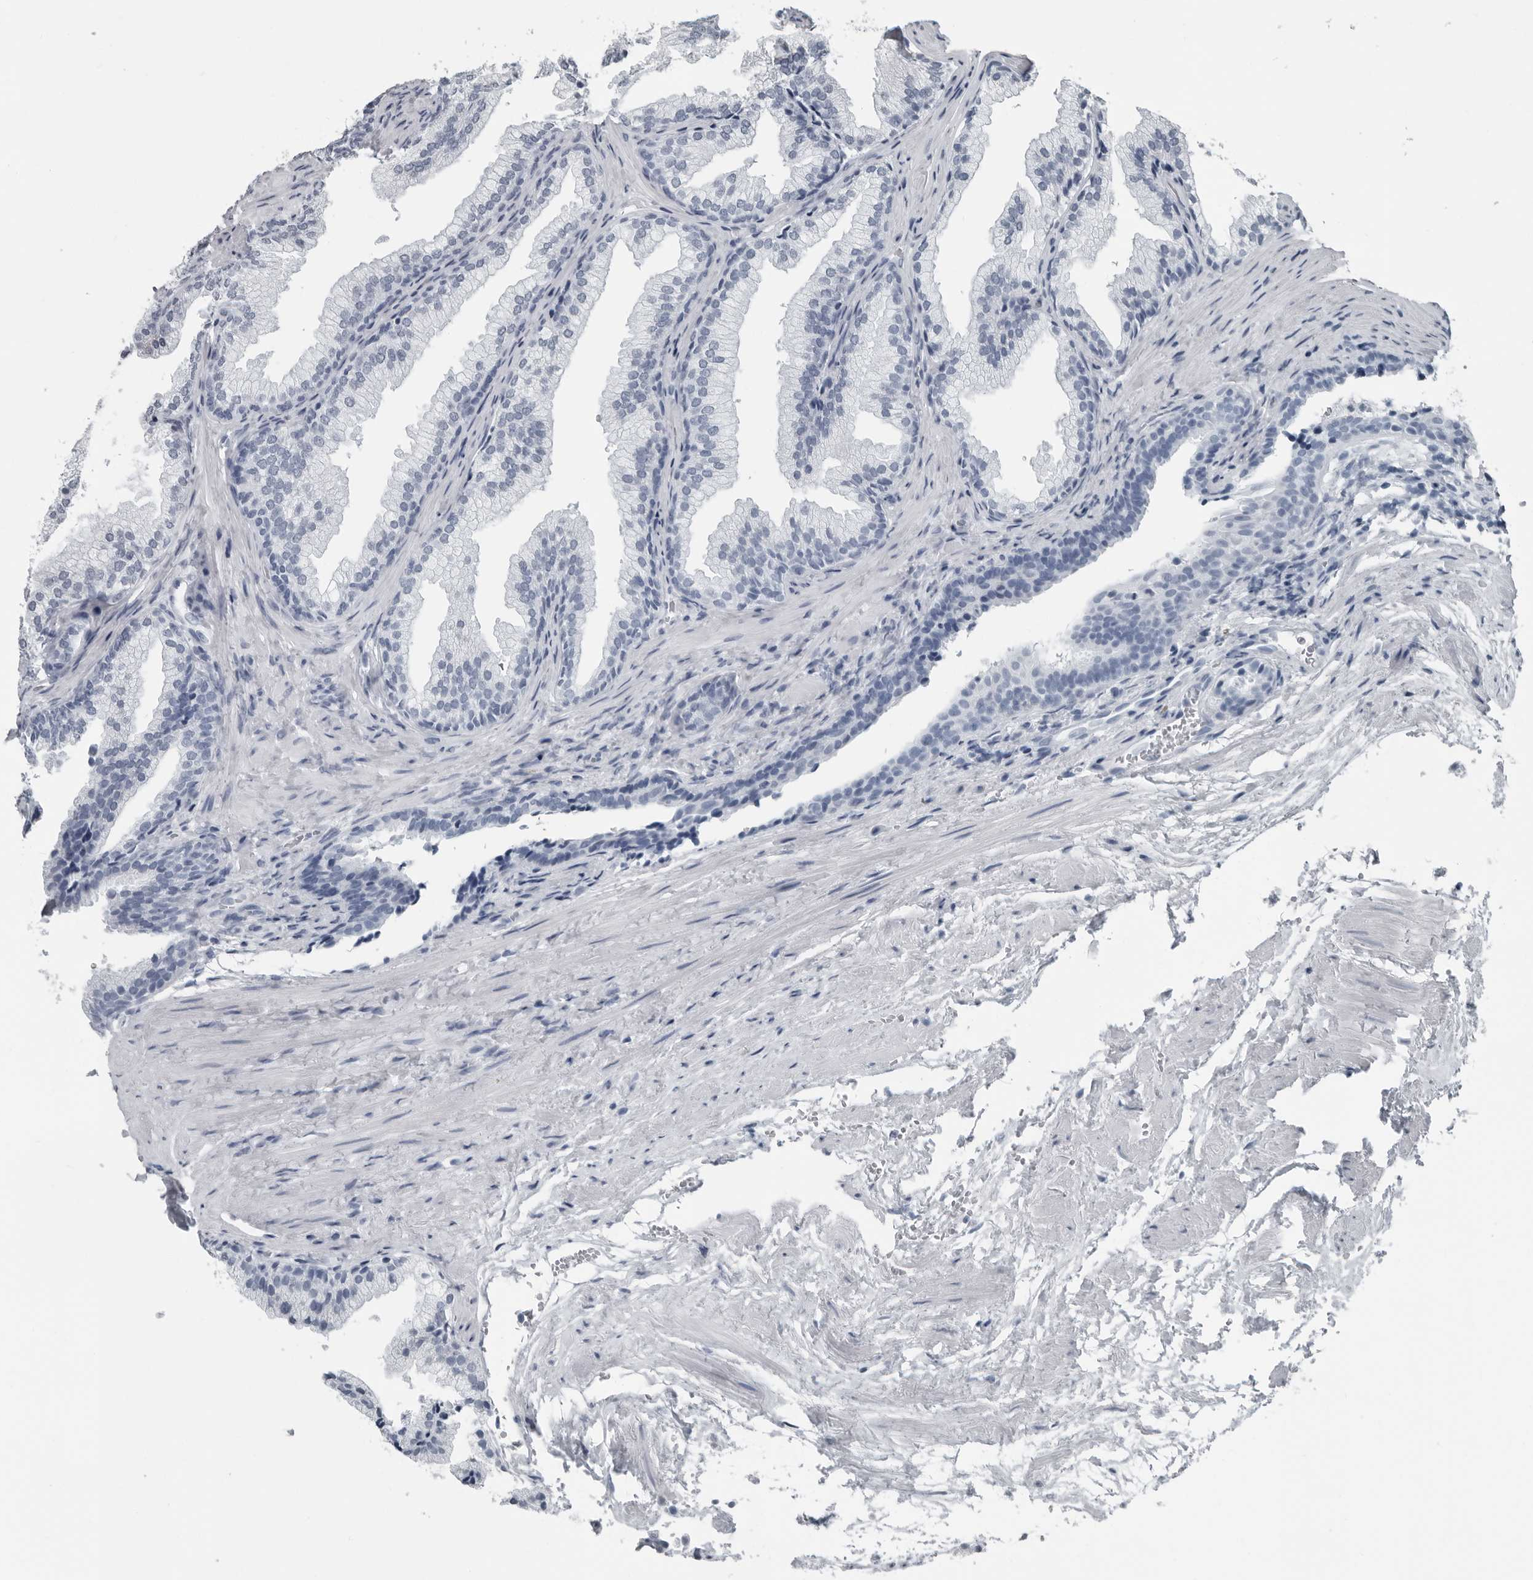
{"staining": {"intensity": "negative", "quantity": "none", "location": "none"}, "tissue": "prostate", "cell_type": "Glandular cells", "image_type": "normal", "snomed": [{"axis": "morphology", "description": "Normal tissue, NOS"}, {"axis": "topography", "description": "Prostate"}], "caption": "Micrograph shows no significant protein staining in glandular cells of benign prostate.", "gene": "PRSS1", "patient": {"sex": "male", "age": 76}}